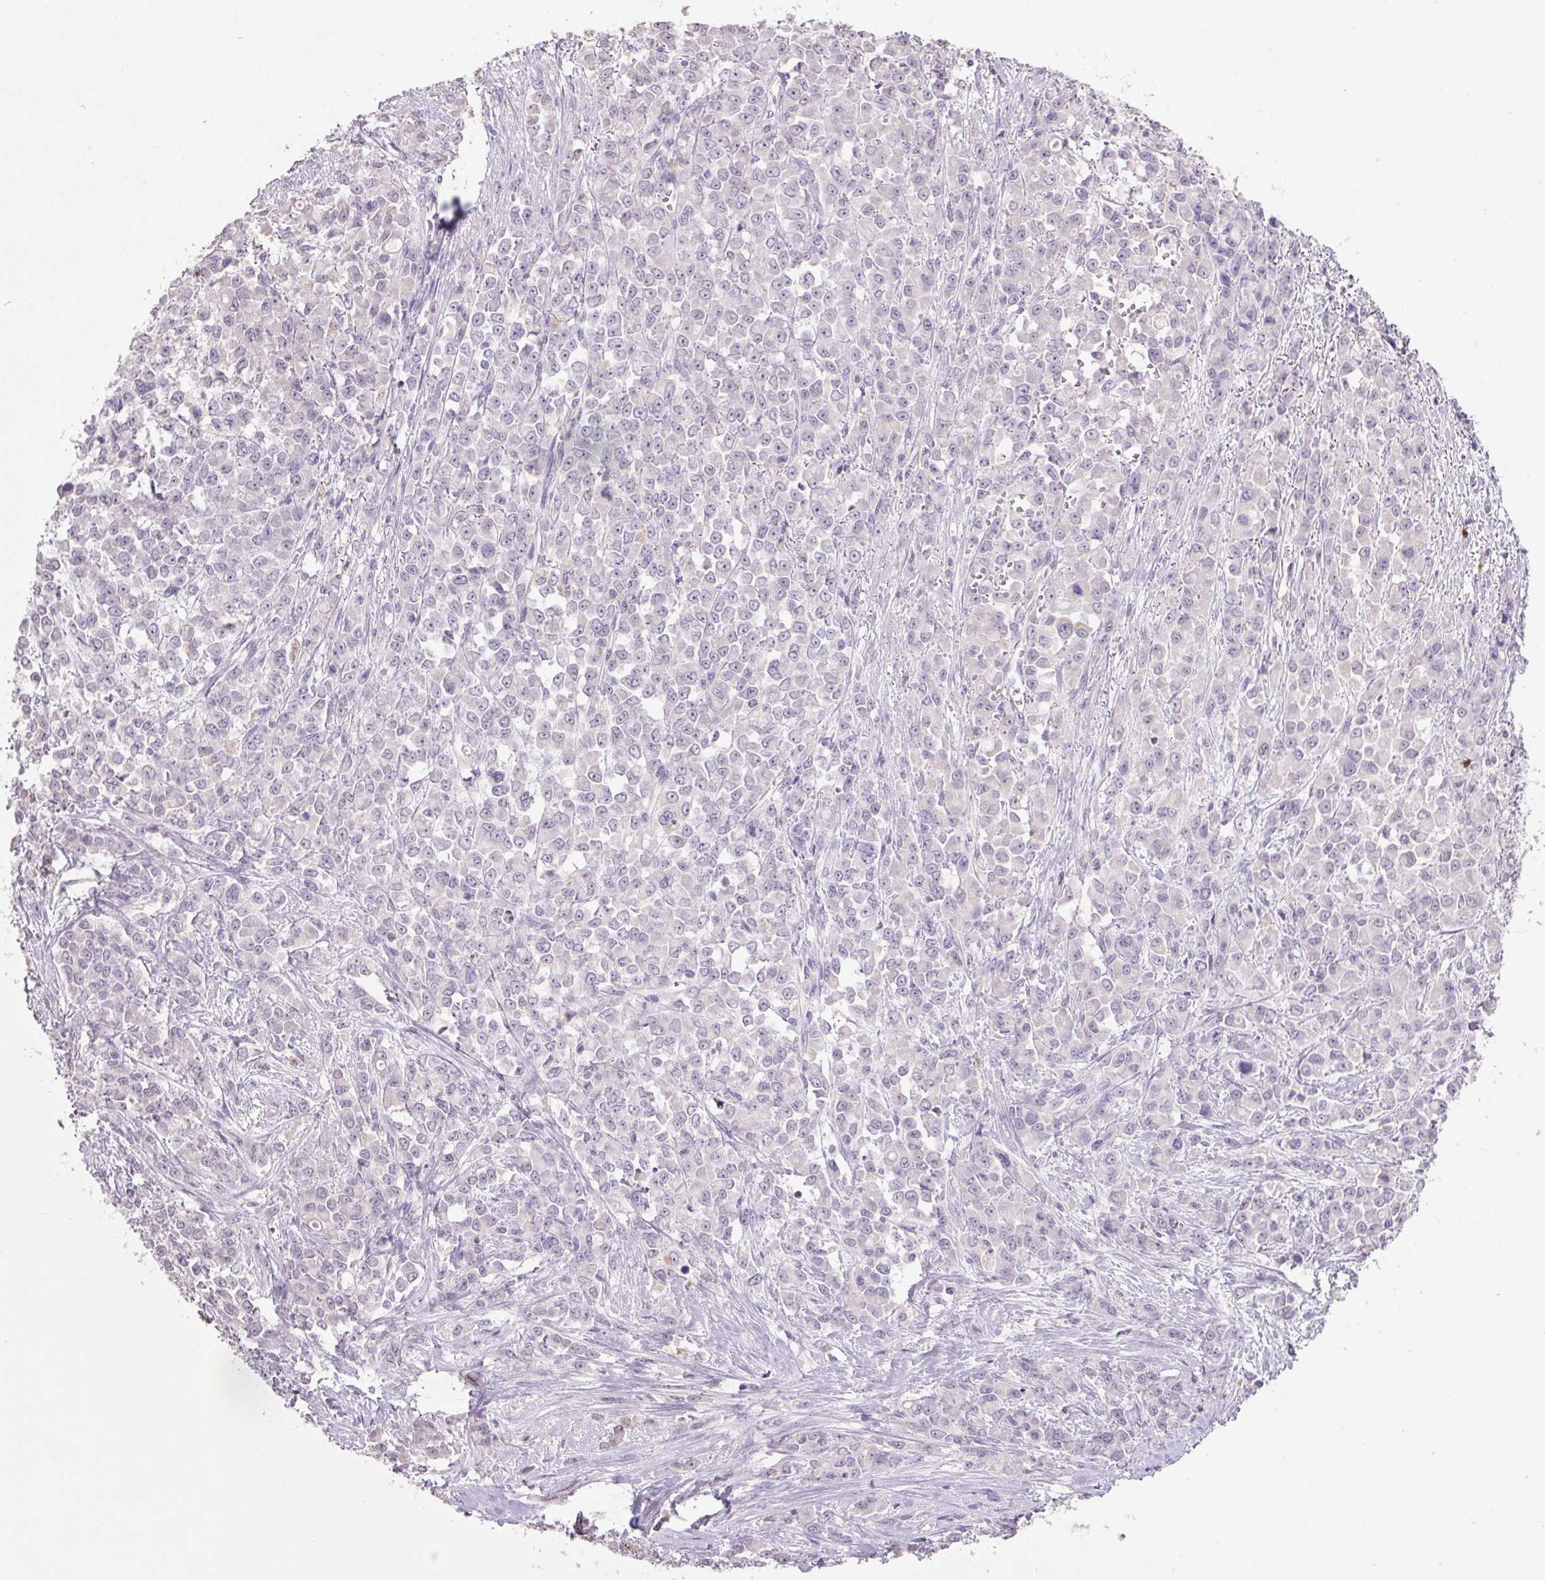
{"staining": {"intensity": "negative", "quantity": "none", "location": "none"}, "tissue": "stomach cancer", "cell_type": "Tumor cells", "image_type": "cancer", "snomed": [{"axis": "morphology", "description": "Adenocarcinoma, NOS"}, {"axis": "topography", "description": "Stomach"}], "caption": "This is an immunohistochemistry (IHC) photomicrograph of stomach adenocarcinoma. There is no positivity in tumor cells.", "gene": "TRDN", "patient": {"sex": "female", "age": 76}}